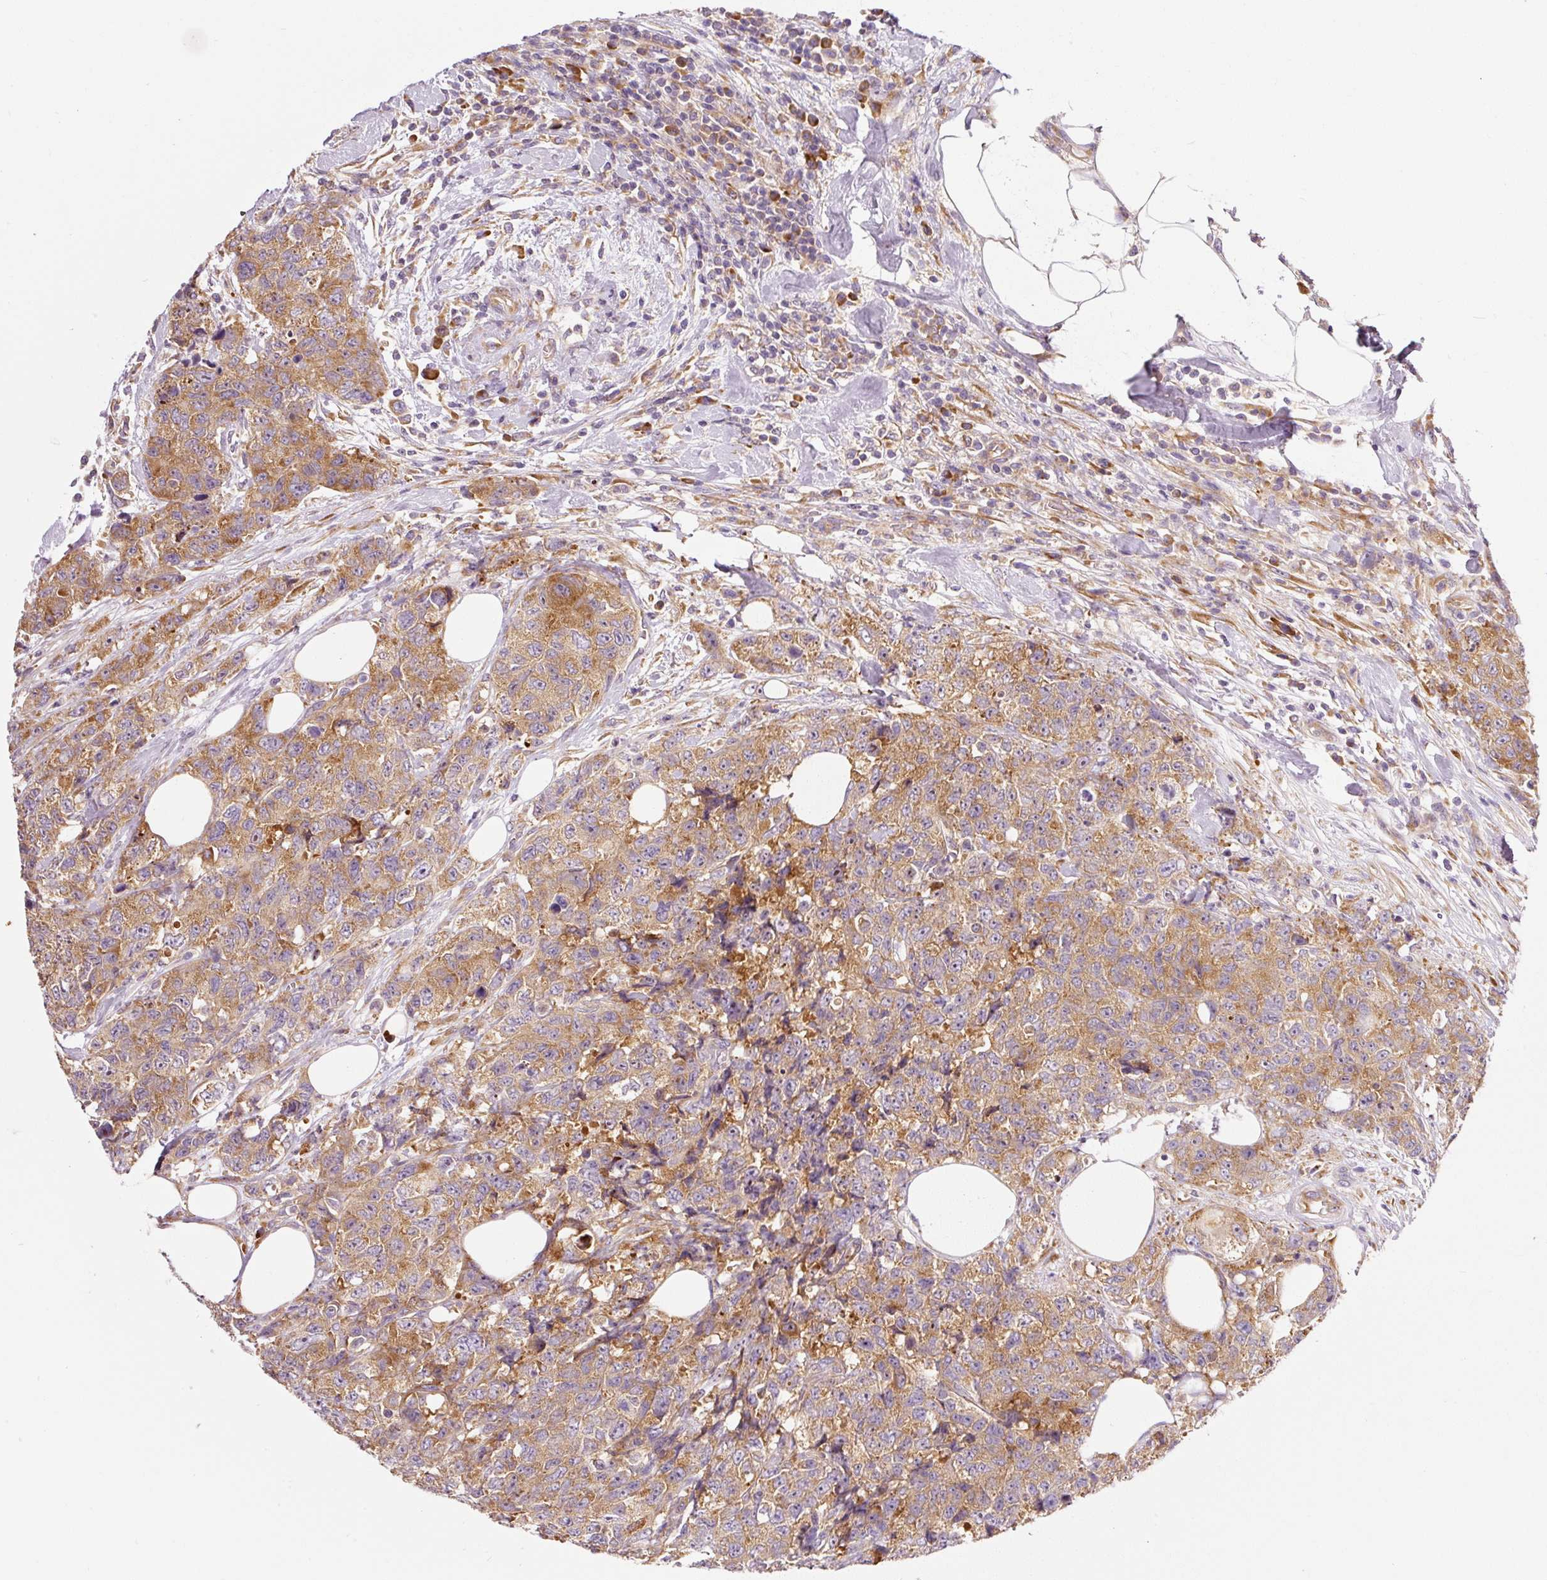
{"staining": {"intensity": "moderate", "quantity": ">75%", "location": "cytoplasmic/membranous"}, "tissue": "urothelial cancer", "cell_type": "Tumor cells", "image_type": "cancer", "snomed": [{"axis": "morphology", "description": "Urothelial carcinoma, High grade"}, {"axis": "topography", "description": "Urinary bladder"}], "caption": "This image displays immunohistochemistry staining of human urothelial cancer, with medium moderate cytoplasmic/membranous expression in about >75% of tumor cells.", "gene": "RPL10A", "patient": {"sex": "female", "age": 78}}